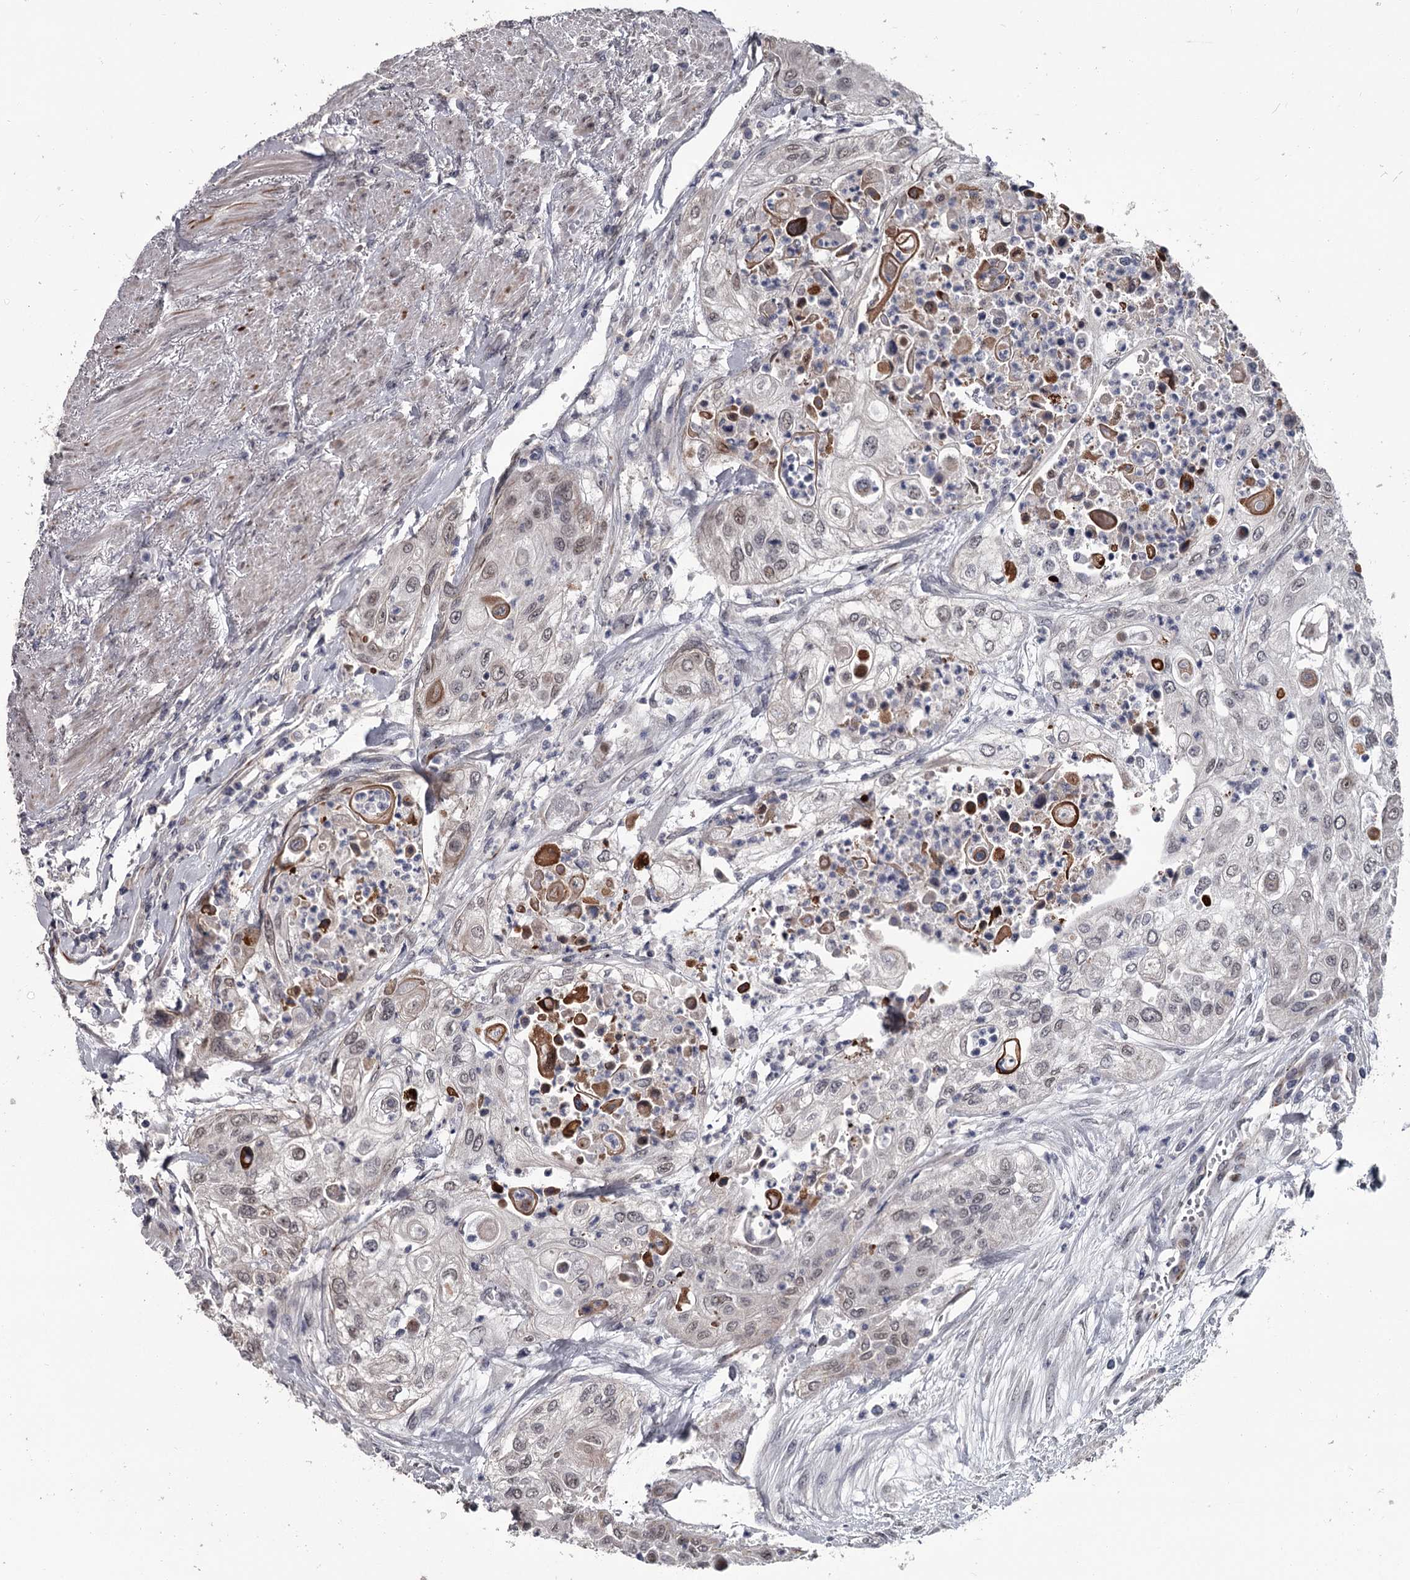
{"staining": {"intensity": "weak", "quantity": ">75%", "location": "nuclear"}, "tissue": "urothelial cancer", "cell_type": "Tumor cells", "image_type": "cancer", "snomed": [{"axis": "morphology", "description": "Urothelial carcinoma, High grade"}, {"axis": "topography", "description": "Urinary bladder"}], "caption": "Protein staining of urothelial cancer tissue exhibits weak nuclear positivity in about >75% of tumor cells. (brown staining indicates protein expression, while blue staining denotes nuclei).", "gene": "PRPF40B", "patient": {"sex": "female", "age": 79}}